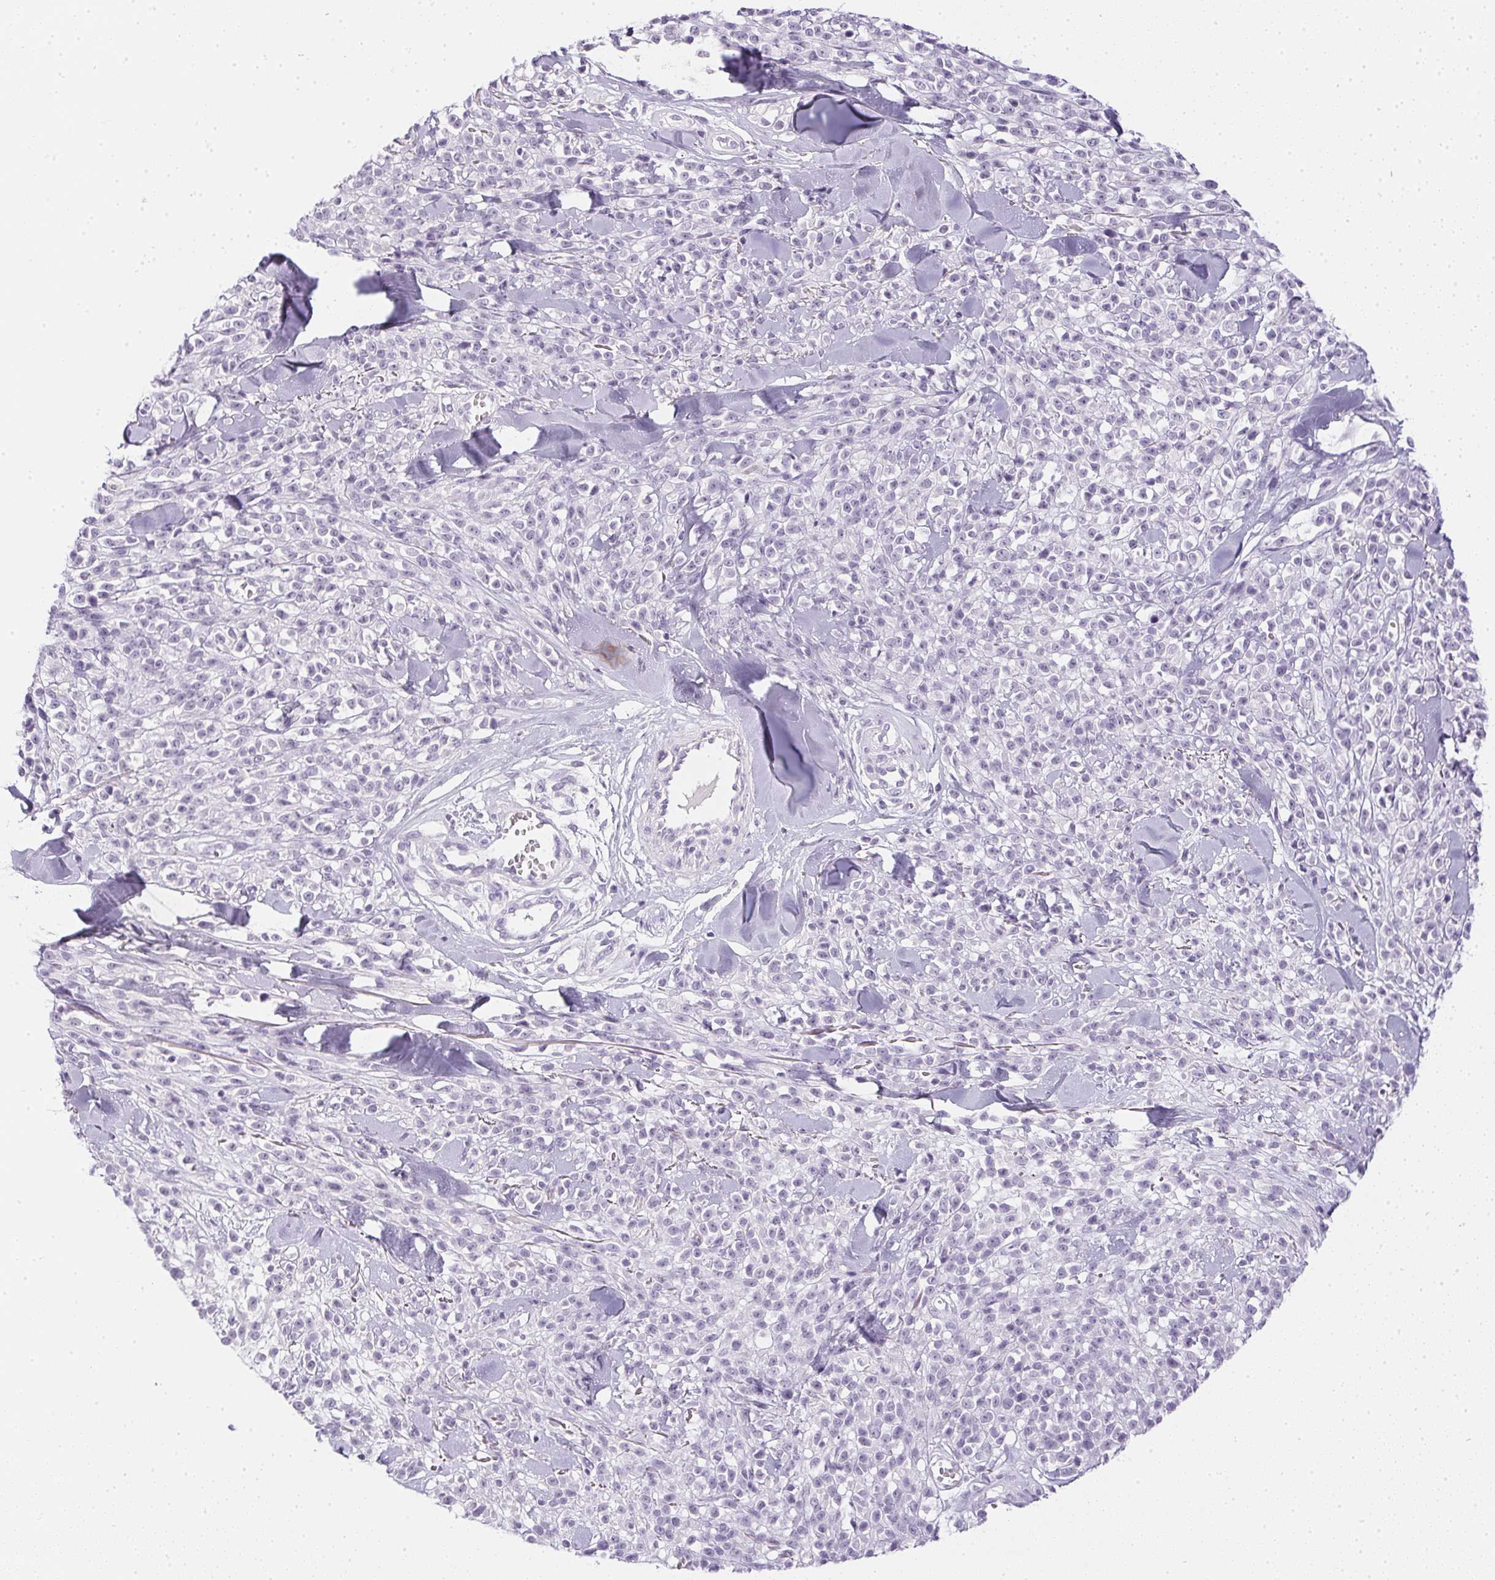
{"staining": {"intensity": "negative", "quantity": "none", "location": "none"}, "tissue": "melanoma", "cell_type": "Tumor cells", "image_type": "cancer", "snomed": [{"axis": "morphology", "description": "Malignant melanoma, NOS"}, {"axis": "topography", "description": "Skin"}, {"axis": "topography", "description": "Skin of trunk"}], "caption": "Tumor cells are negative for protein expression in human melanoma. Brightfield microscopy of immunohistochemistry stained with DAB (3,3'-diaminobenzidine) (brown) and hematoxylin (blue), captured at high magnification.", "gene": "PPY", "patient": {"sex": "male", "age": 74}}